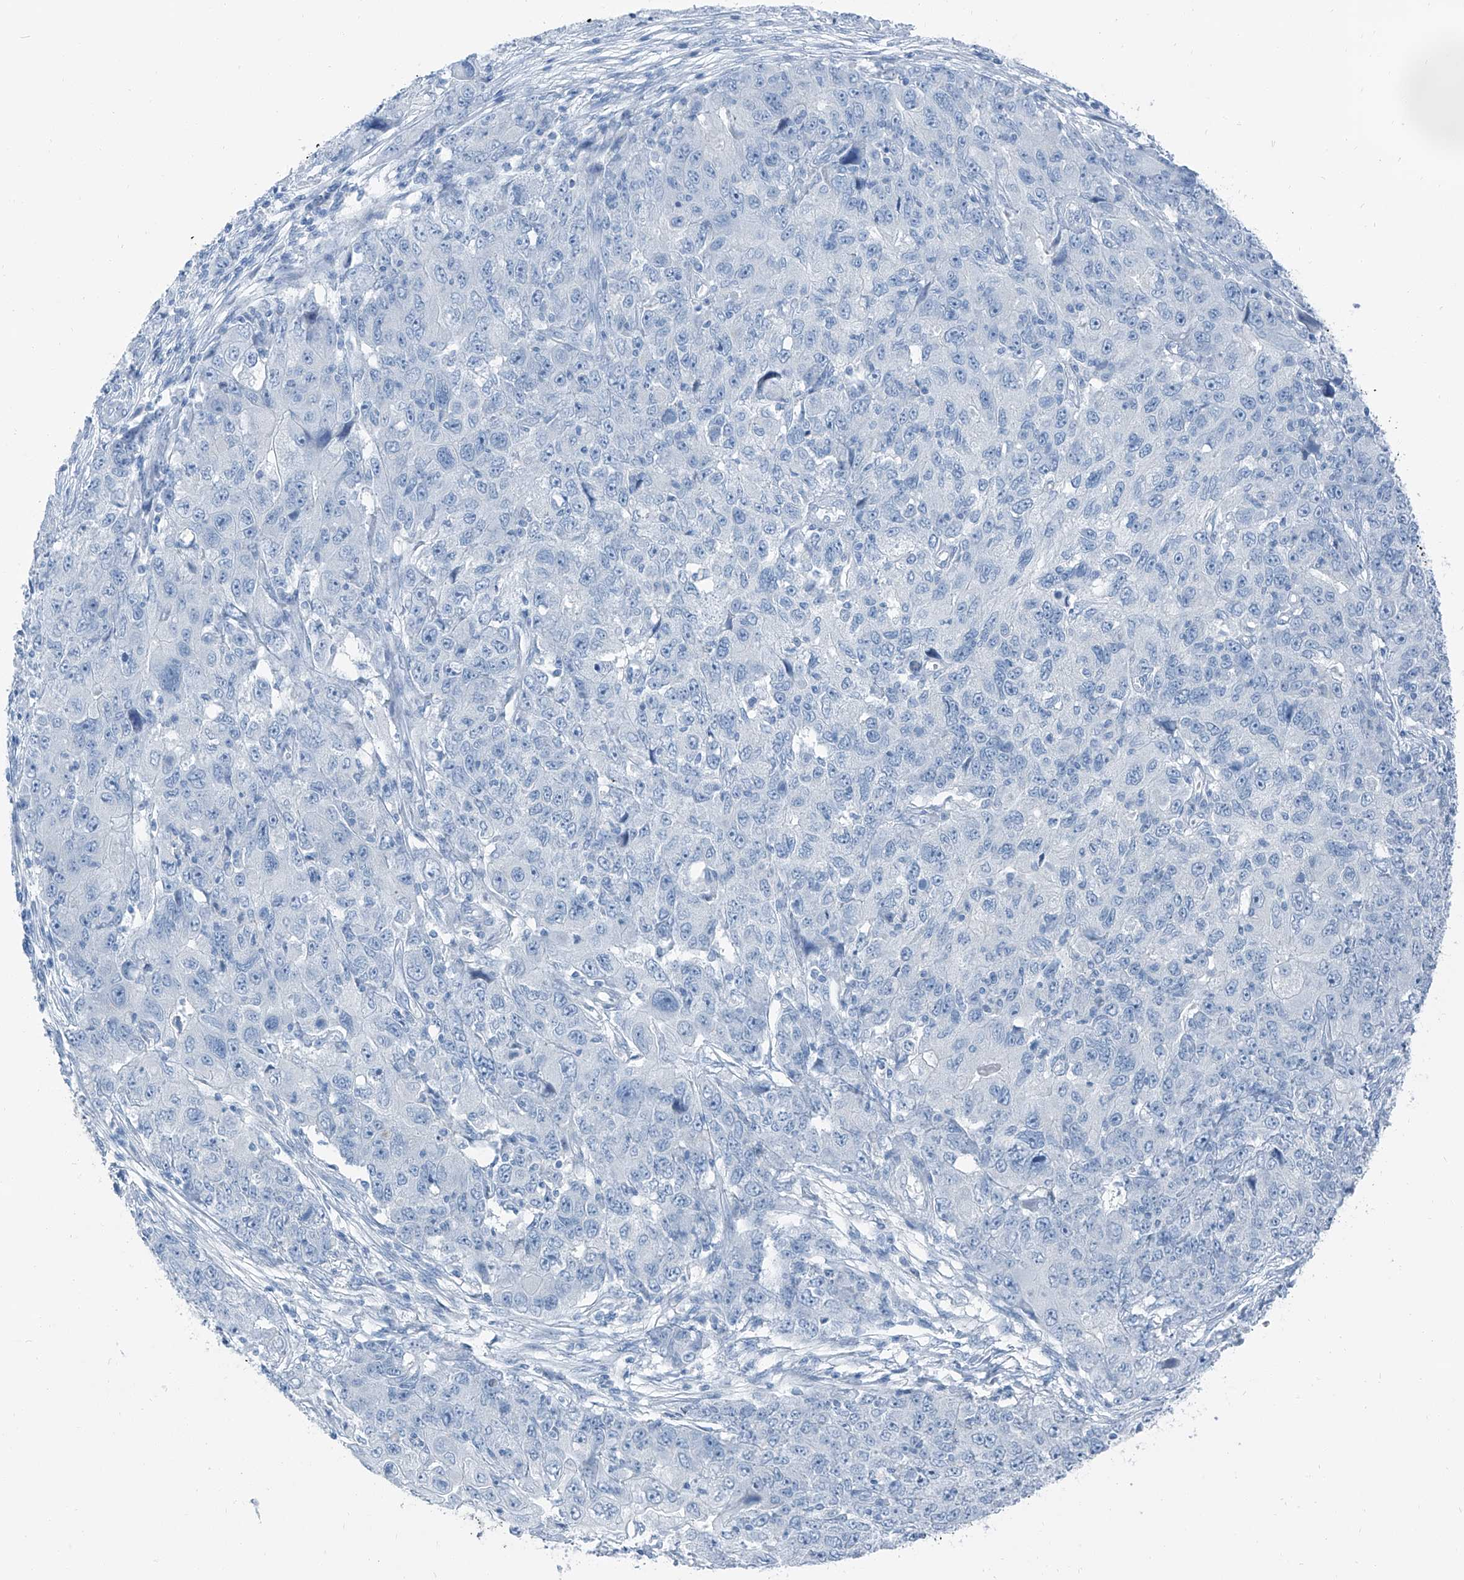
{"staining": {"intensity": "negative", "quantity": "none", "location": "none"}, "tissue": "ovarian cancer", "cell_type": "Tumor cells", "image_type": "cancer", "snomed": [{"axis": "morphology", "description": "Carcinoma, endometroid"}, {"axis": "topography", "description": "Ovary"}], "caption": "Immunohistochemistry (IHC) histopathology image of neoplastic tissue: human ovarian endometroid carcinoma stained with DAB reveals no significant protein staining in tumor cells. (DAB immunohistochemistry with hematoxylin counter stain).", "gene": "RGN", "patient": {"sex": "female", "age": 42}}